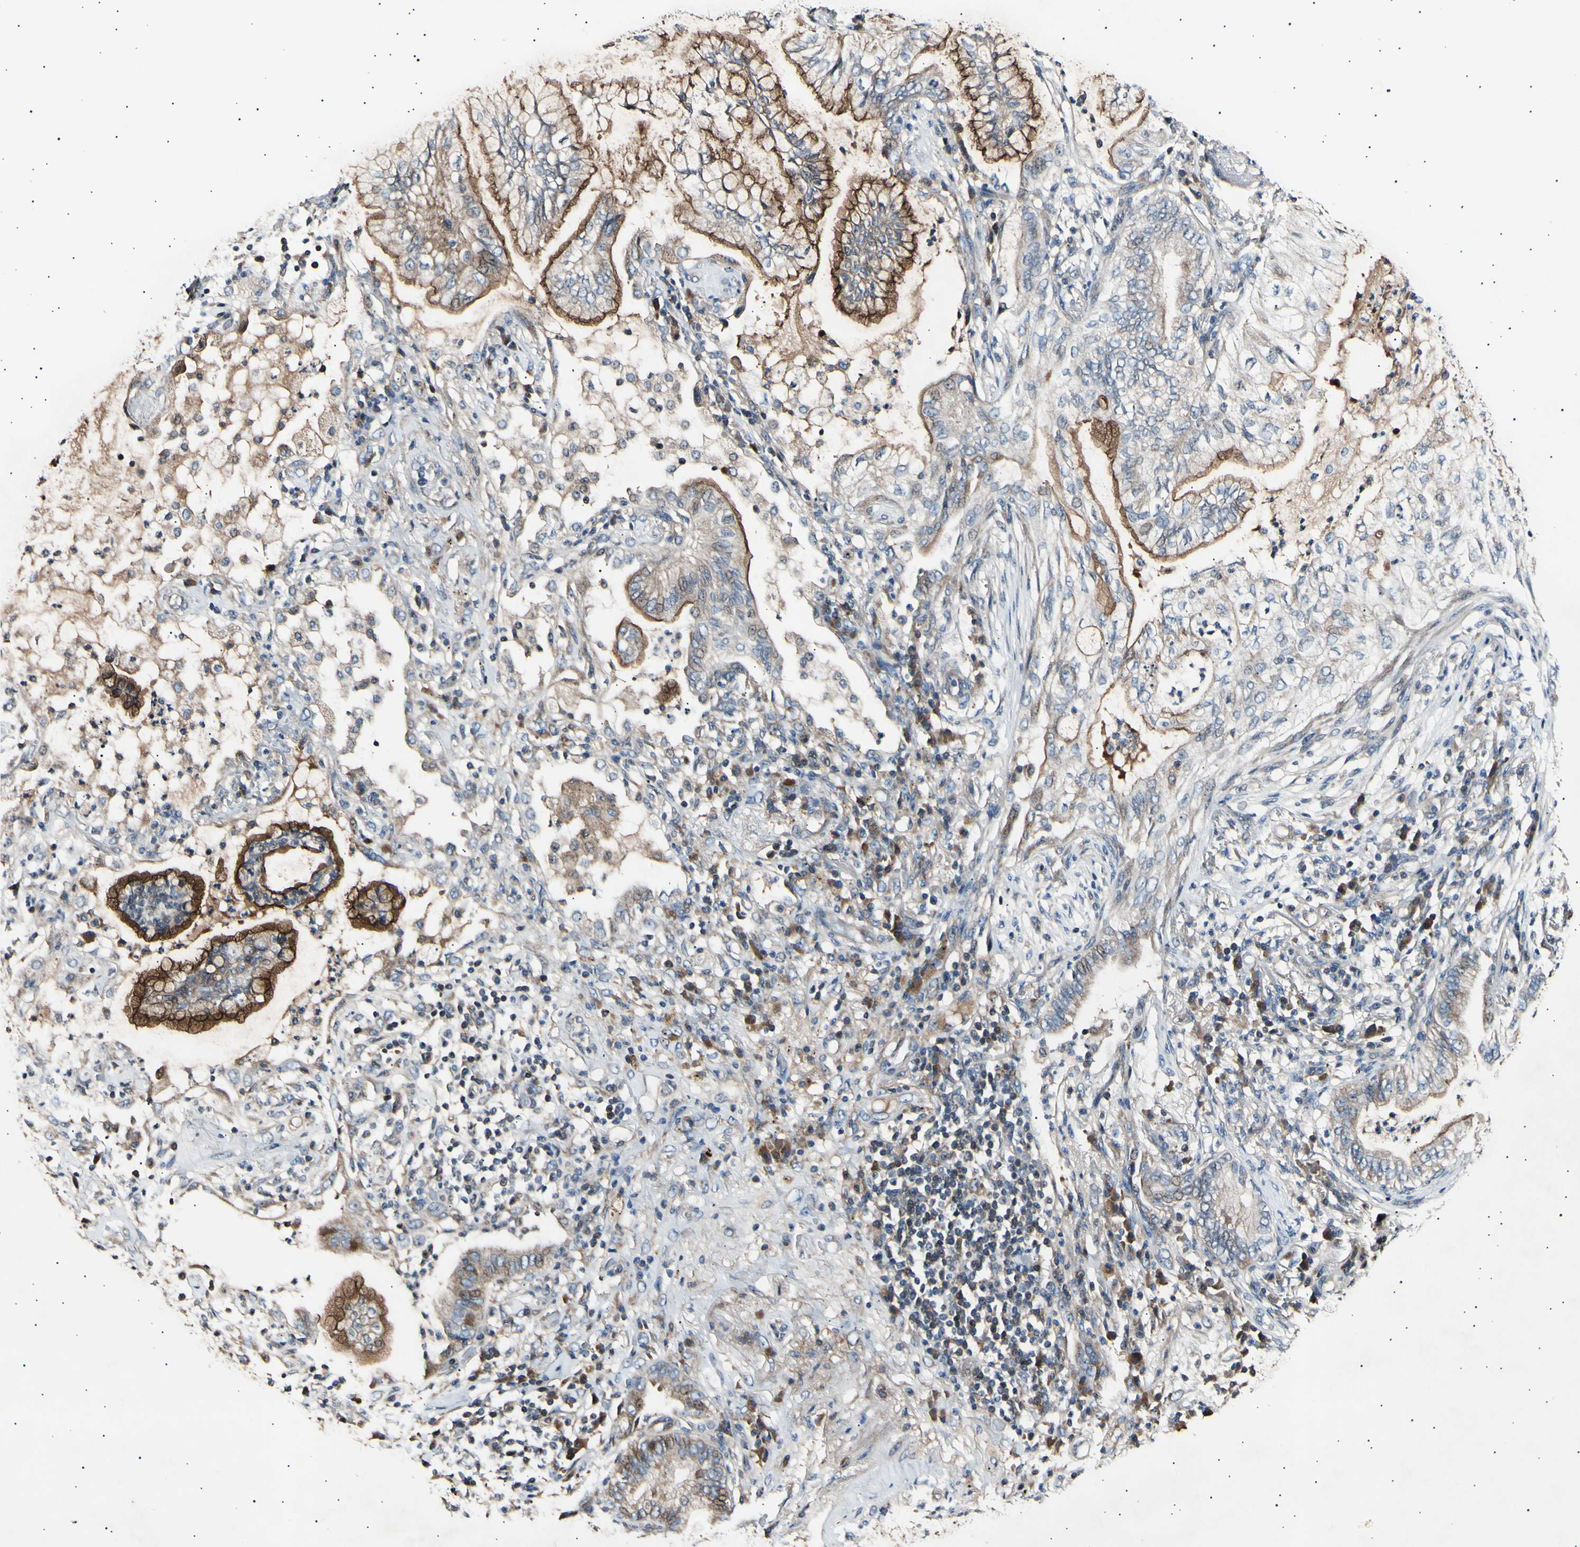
{"staining": {"intensity": "moderate", "quantity": ">75%", "location": "cytoplasmic/membranous"}, "tissue": "lung cancer", "cell_type": "Tumor cells", "image_type": "cancer", "snomed": [{"axis": "morphology", "description": "Normal tissue, NOS"}, {"axis": "morphology", "description": "Adenocarcinoma, NOS"}, {"axis": "topography", "description": "Bronchus"}, {"axis": "topography", "description": "Lung"}], "caption": "This is a micrograph of immunohistochemistry (IHC) staining of adenocarcinoma (lung), which shows moderate expression in the cytoplasmic/membranous of tumor cells.", "gene": "ITGA6", "patient": {"sex": "female", "age": 70}}